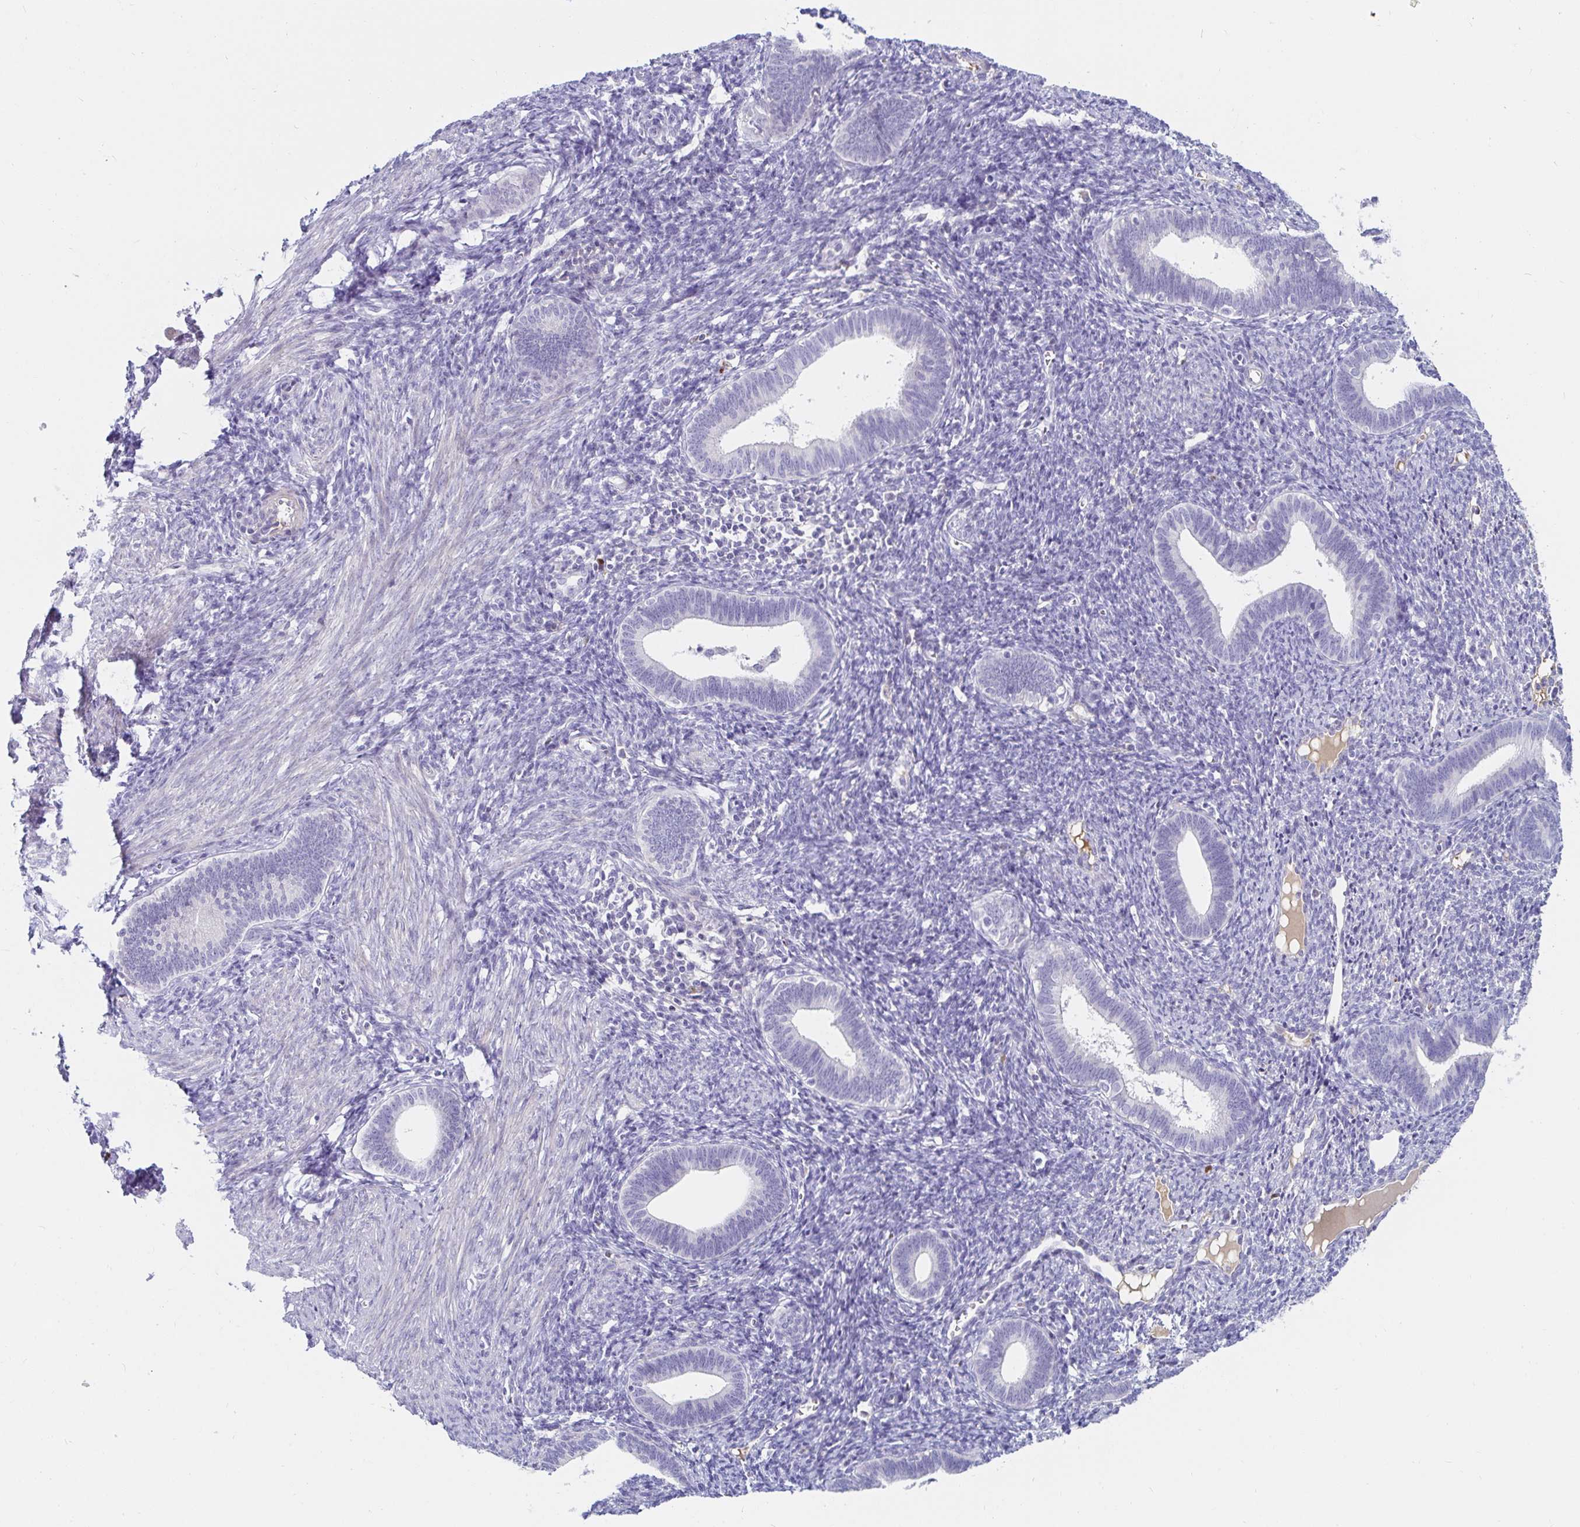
{"staining": {"intensity": "negative", "quantity": "none", "location": "none"}, "tissue": "endometrium", "cell_type": "Cells in endometrial stroma", "image_type": "normal", "snomed": [{"axis": "morphology", "description": "Normal tissue, NOS"}, {"axis": "topography", "description": "Endometrium"}], "caption": "Histopathology image shows no significant protein staining in cells in endometrial stroma of unremarkable endometrium.", "gene": "C4orf17", "patient": {"sex": "female", "age": 41}}